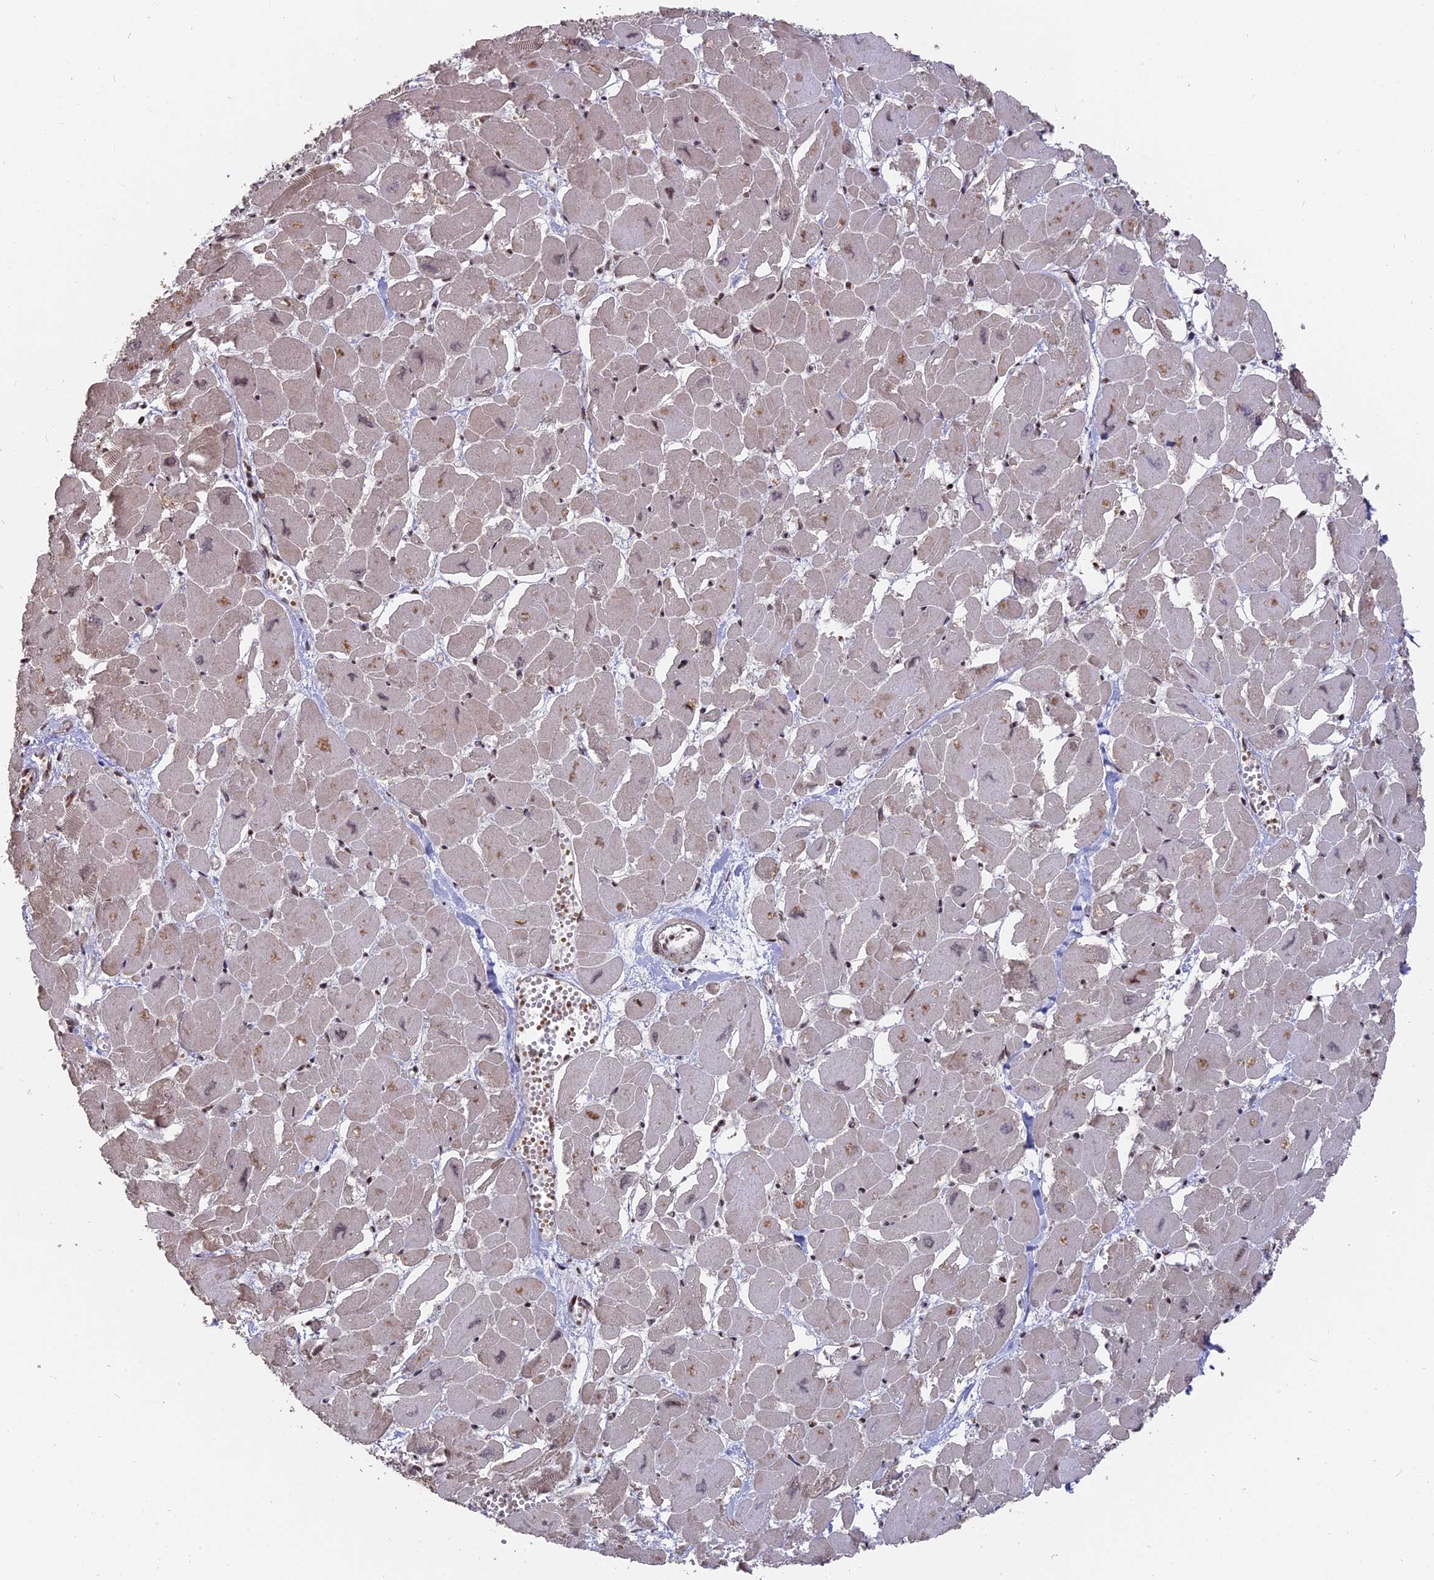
{"staining": {"intensity": "negative", "quantity": "none", "location": "none"}, "tissue": "heart muscle", "cell_type": "Cardiomyocytes", "image_type": "normal", "snomed": [{"axis": "morphology", "description": "Normal tissue, NOS"}, {"axis": "topography", "description": "Heart"}], "caption": "Immunohistochemistry of benign human heart muscle demonstrates no expression in cardiomyocytes.", "gene": "NR1H3", "patient": {"sex": "male", "age": 54}}